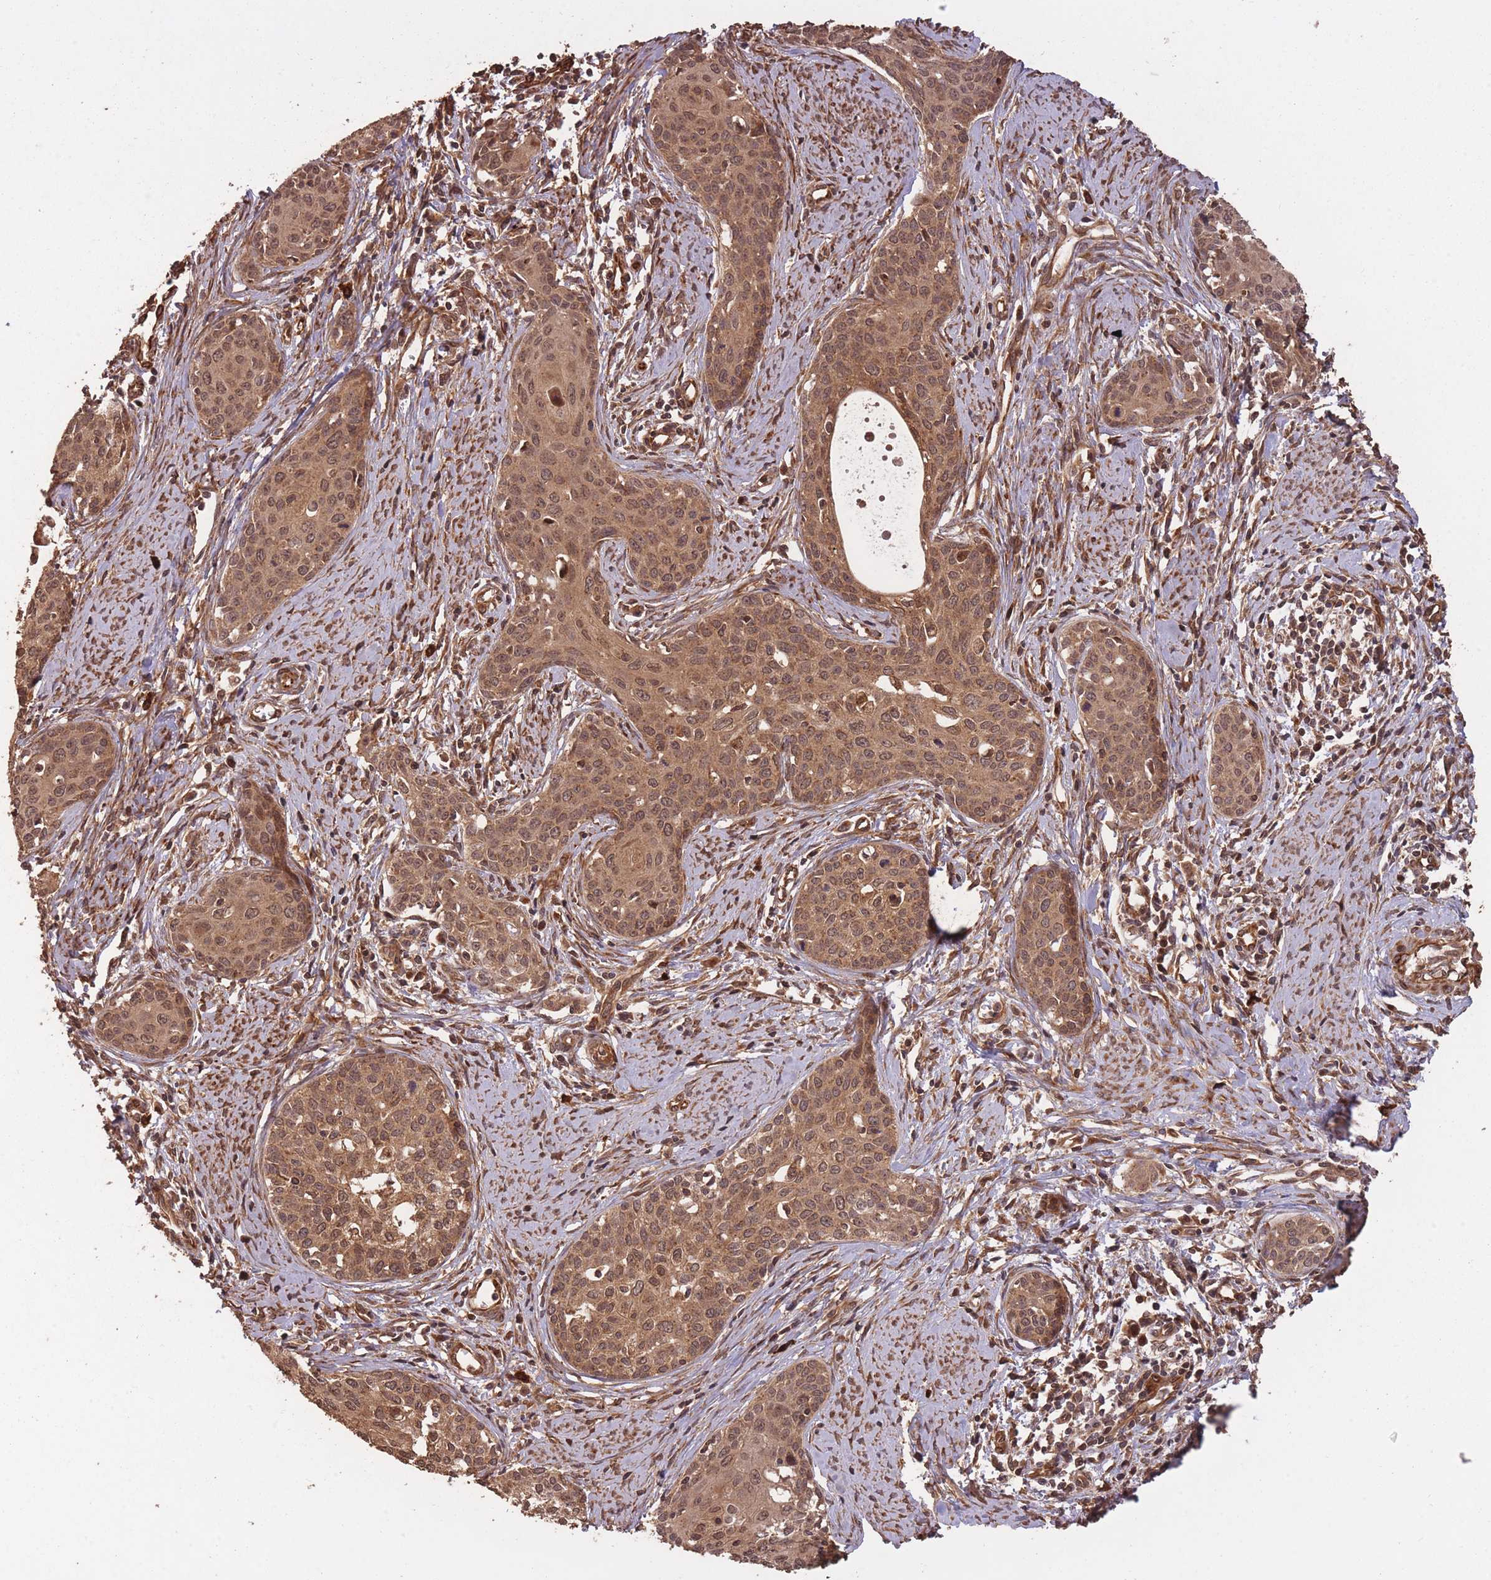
{"staining": {"intensity": "moderate", "quantity": ">75%", "location": "cytoplasmic/membranous,nuclear"}, "tissue": "cervical cancer", "cell_type": "Tumor cells", "image_type": "cancer", "snomed": [{"axis": "morphology", "description": "Squamous cell carcinoma, NOS"}, {"axis": "topography", "description": "Cervix"}], "caption": "Immunohistochemical staining of cervical cancer (squamous cell carcinoma) shows moderate cytoplasmic/membranous and nuclear protein staining in approximately >75% of tumor cells. Using DAB (brown) and hematoxylin (blue) stains, captured at high magnification using brightfield microscopy.", "gene": "ERBB3", "patient": {"sex": "female", "age": 46}}